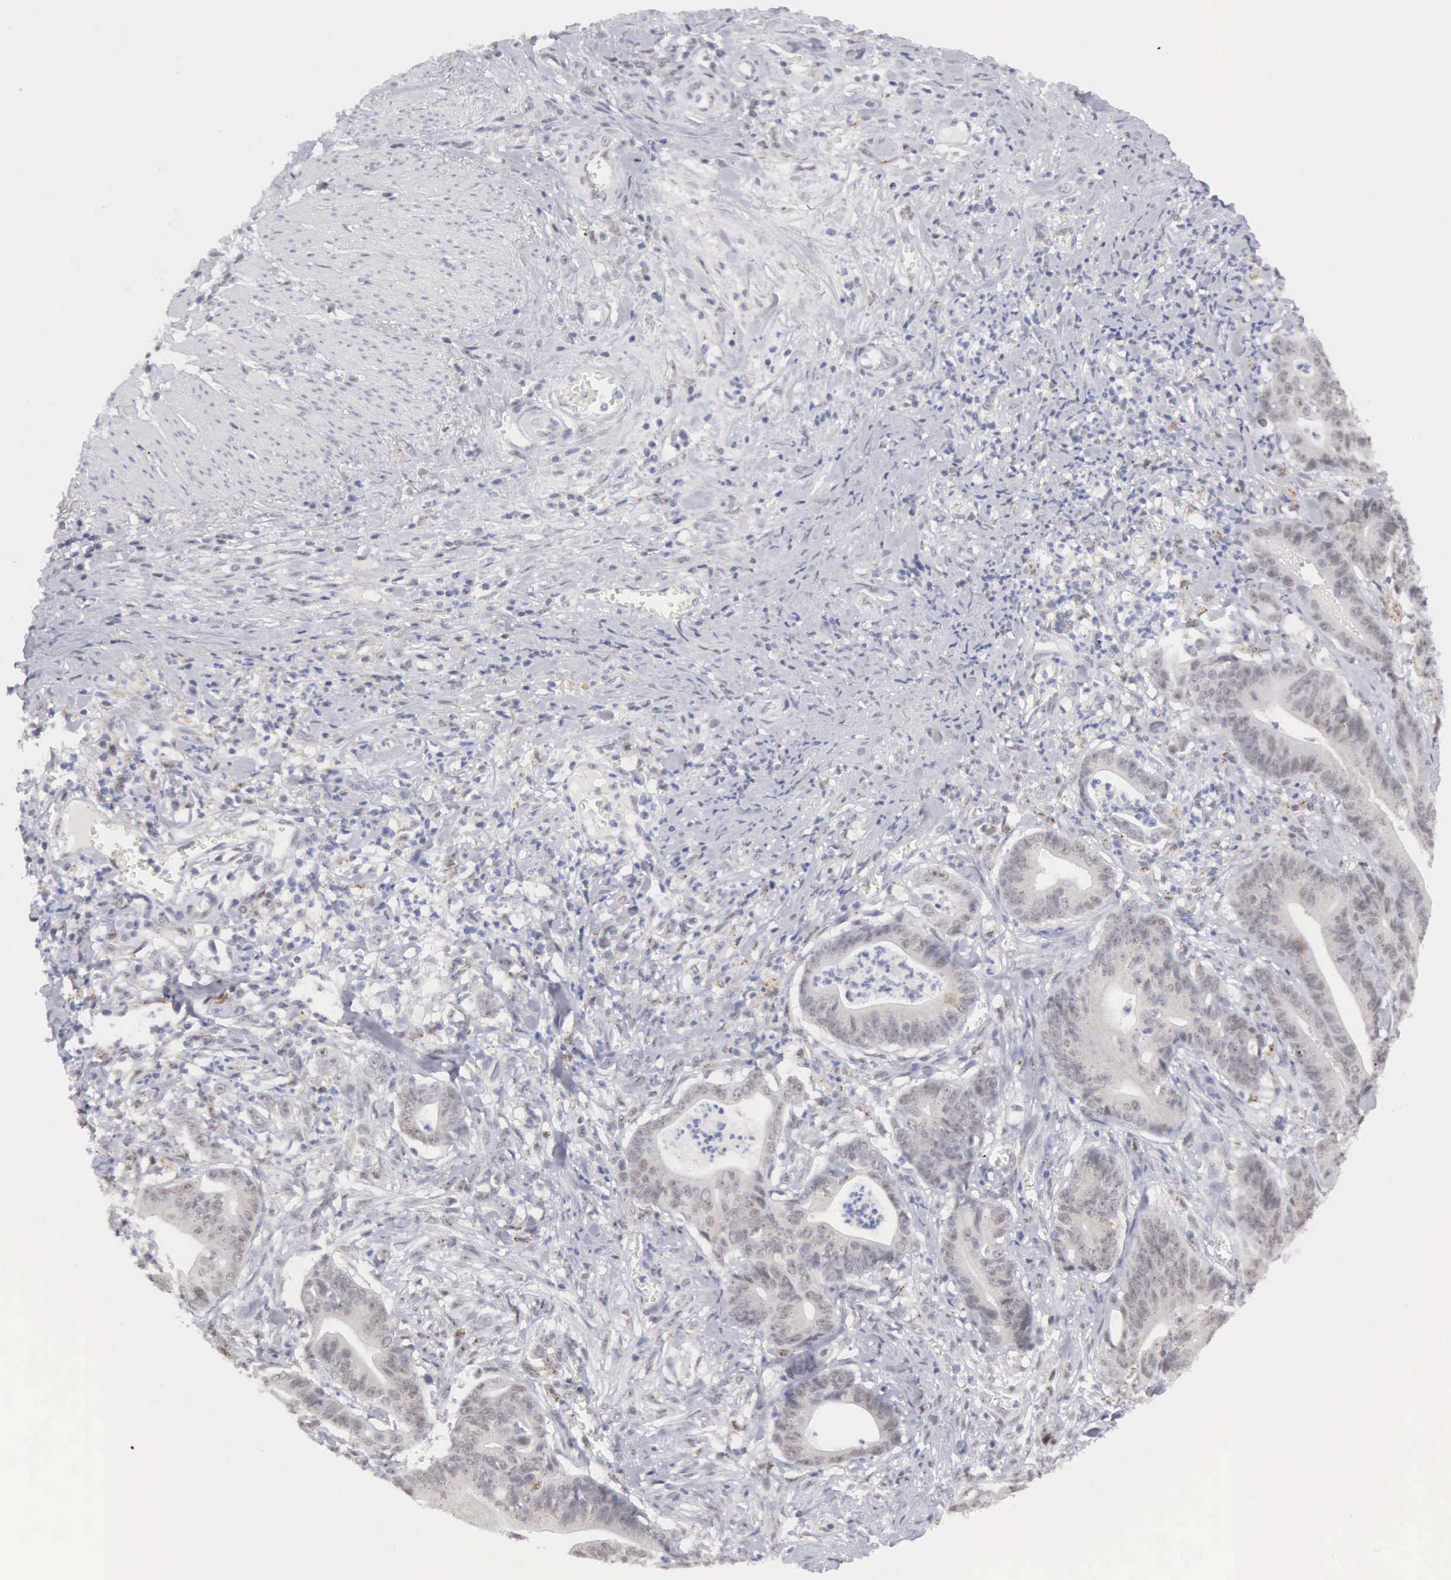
{"staining": {"intensity": "negative", "quantity": "none", "location": "none"}, "tissue": "stomach cancer", "cell_type": "Tumor cells", "image_type": "cancer", "snomed": [{"axis": "morphology", "description": "Adenocarcinoma, NOS"}, {"axis": "topography", "description": "Stomach, lower"}], "caption": "Tumor cells show no significant protein positivity in adenocarcinoma (stomach).", "gene": "MNAT1", "patient": {"sex": "female", "age": 86}}